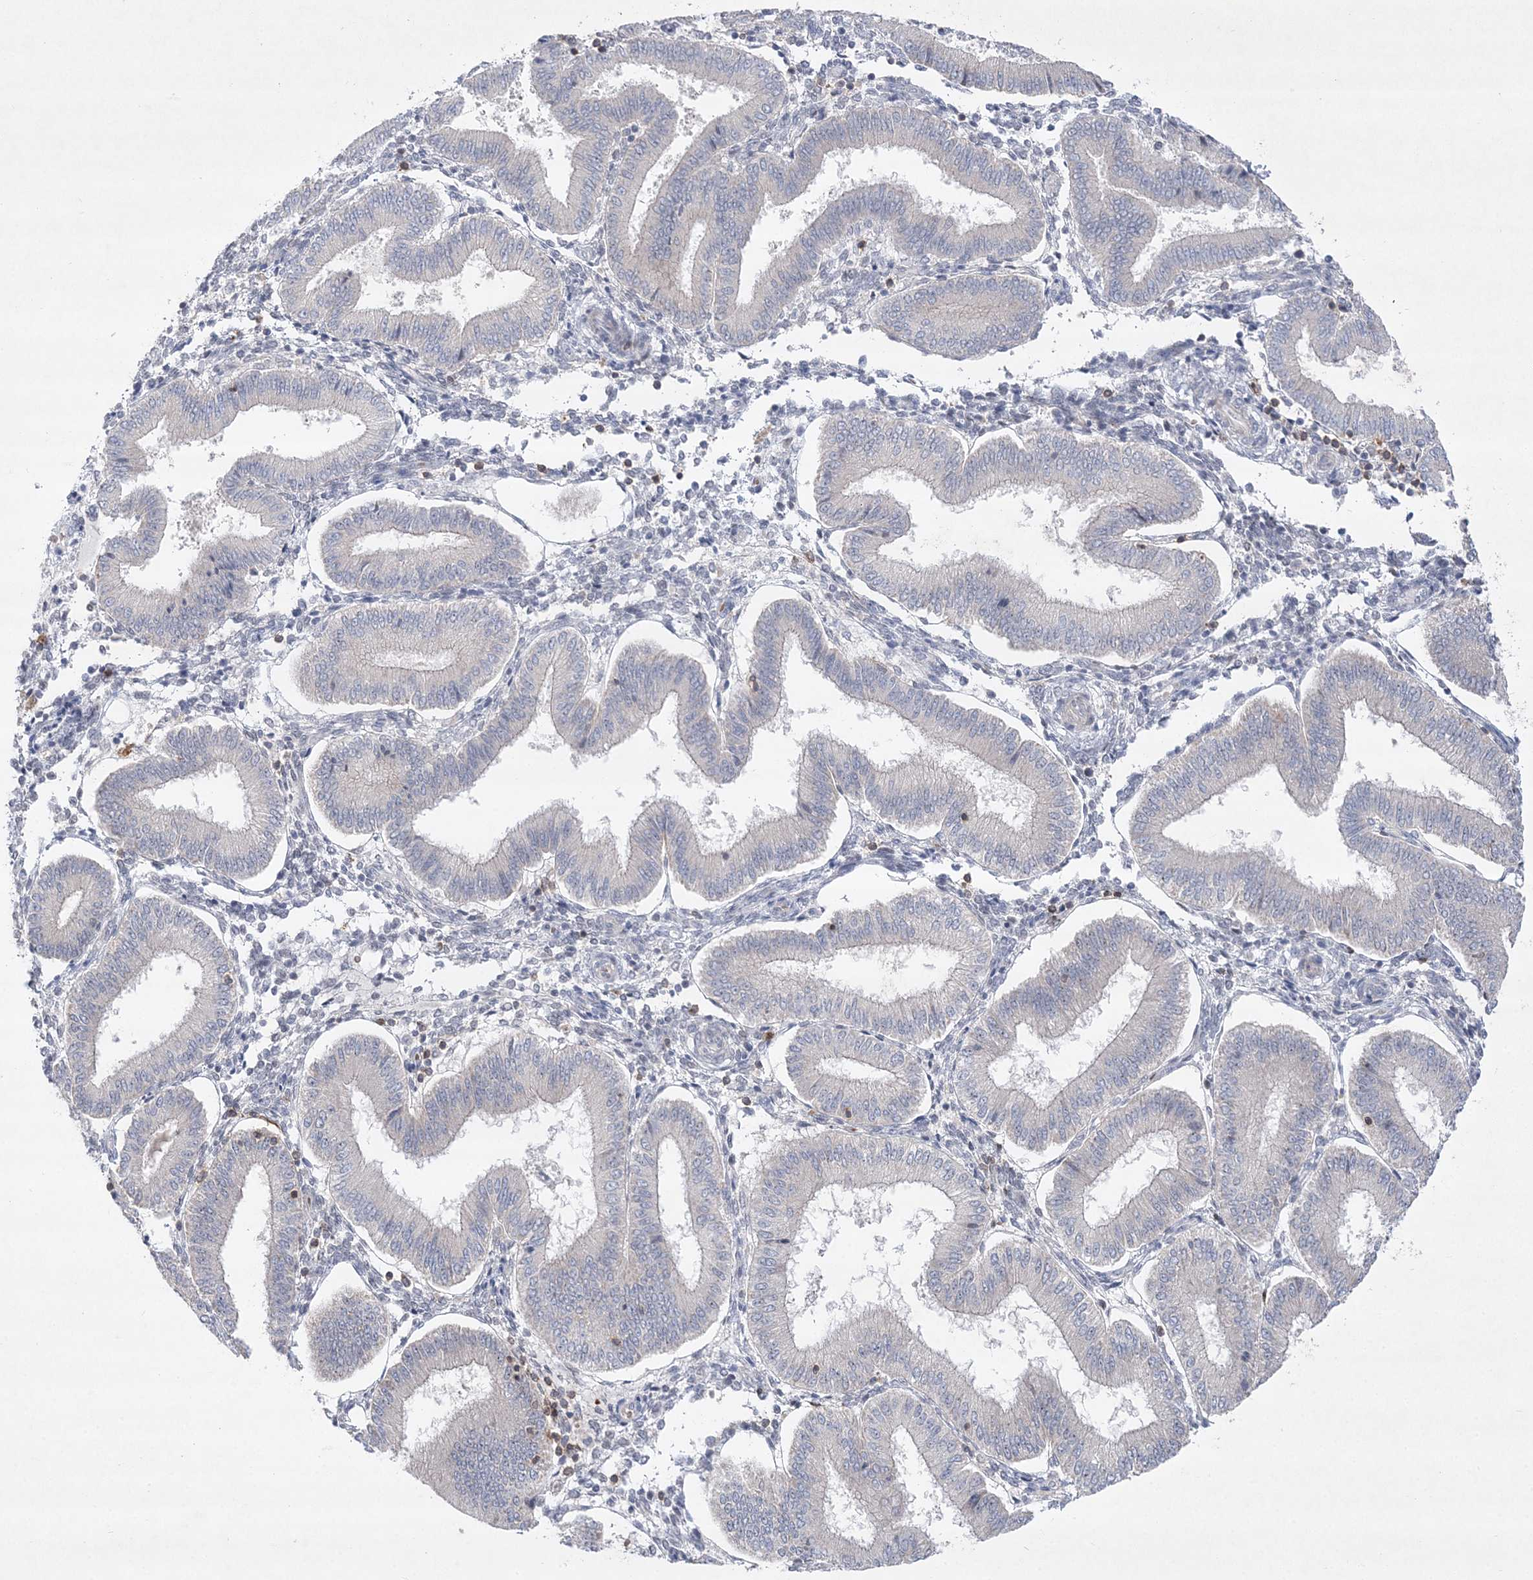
{"staining": {"intensity": "negative", "quantity": "none", "location": "none"}, "tissue": "endometrium", "cell_type": "Cells in endometrial stroma", "image_type": "normal", "snomed": [{"axis": "morphology", "description": "Normal tissue, NOS"}, {"axis": "topography", "description": "Endometrium"}], "caption": "High power microscopy photomicrograph of an immunohistochemistry (IHC) photomicrograph of unremarkable endometrium, revealing no significant expression in cells in endometrial stroma.", "gene": "CLNK", "patient": {"sex": "female", "age": 39}}